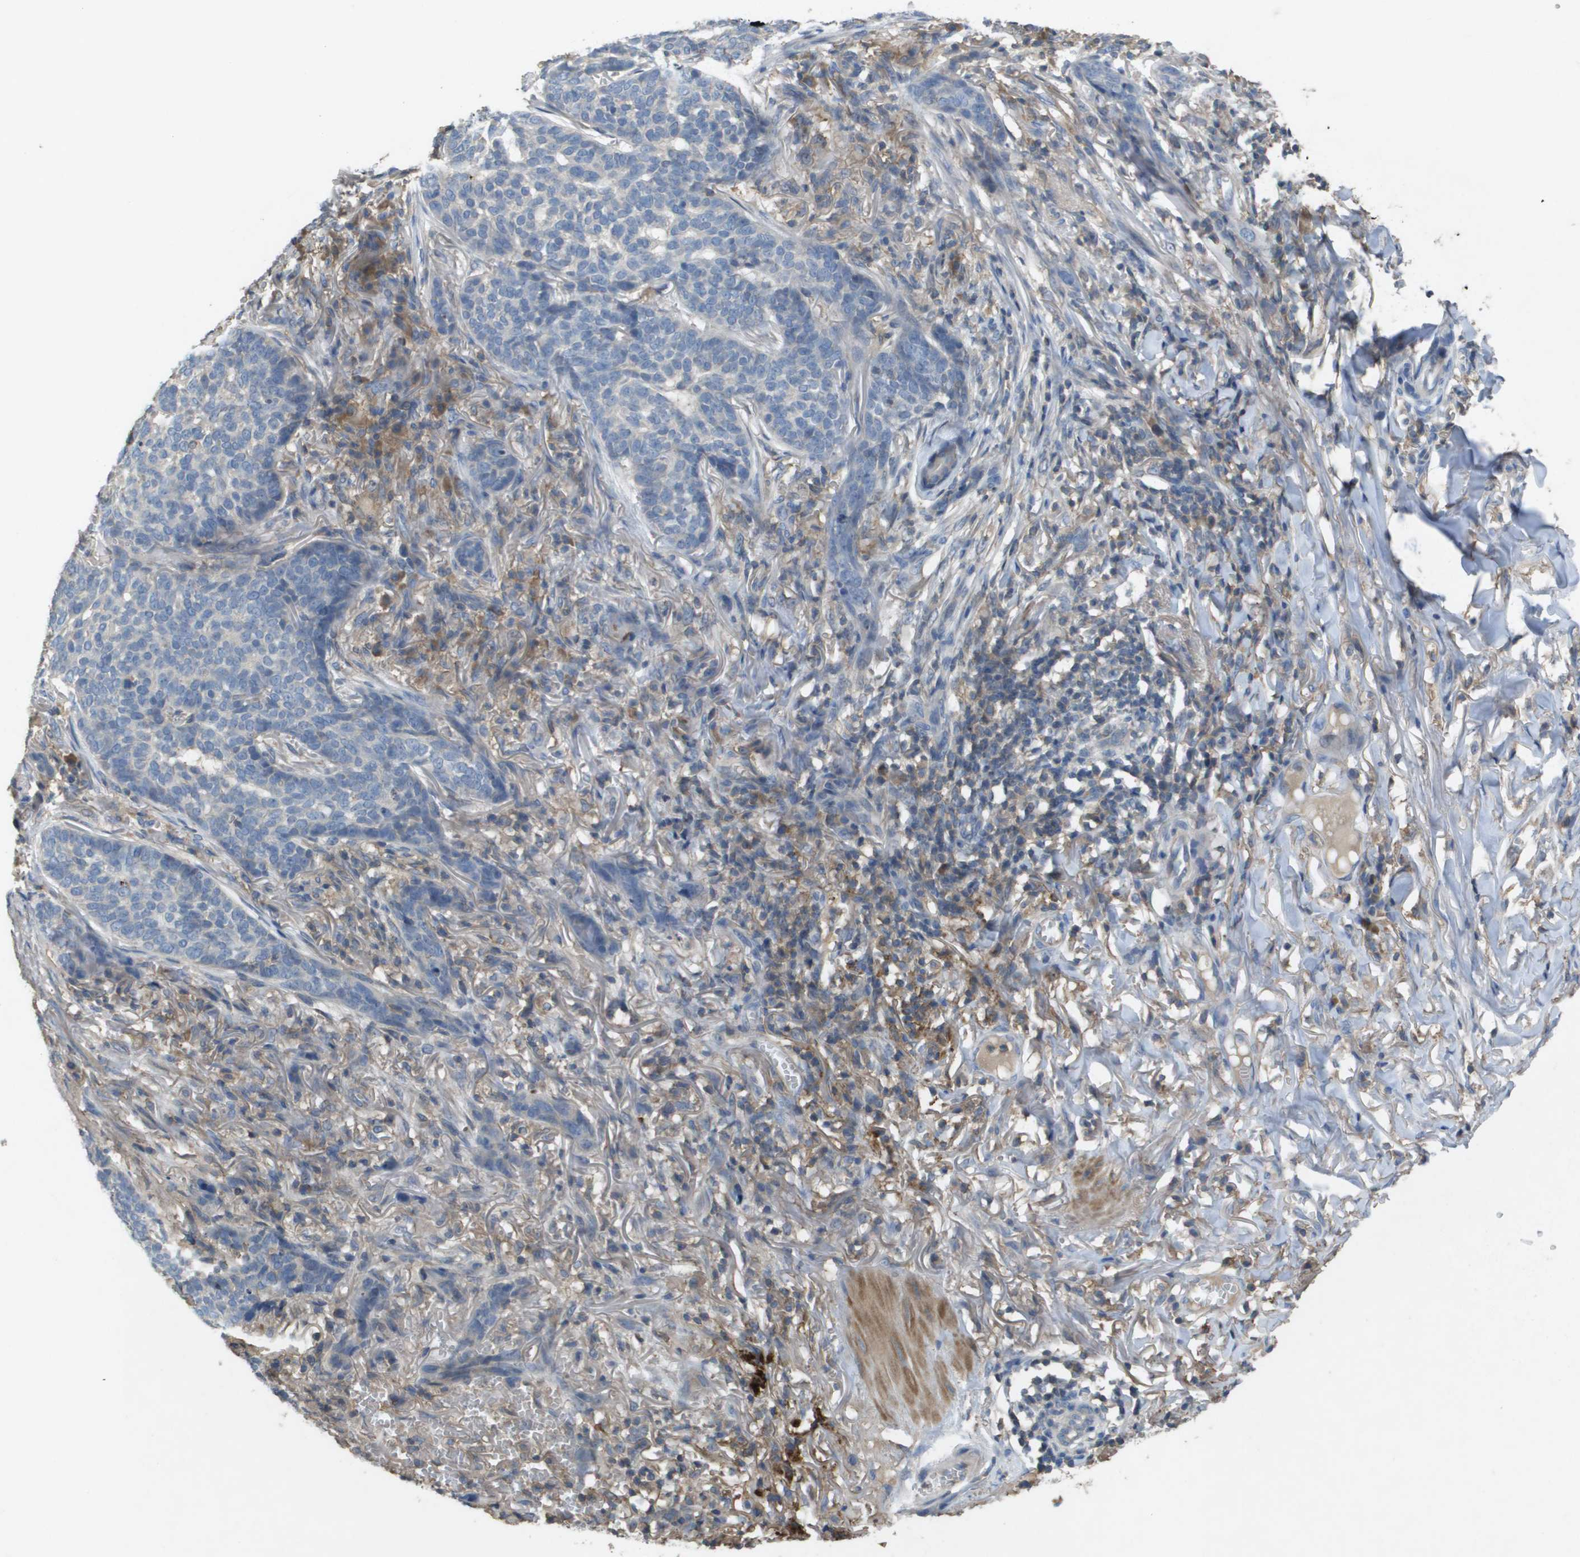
{"staining": {"intensity": "negative", "quantity": "none", "location": "none"}, "tissue": "skin cancer", "cell_type": "Tumor cells", "image_type": "cancer", "snomed": [{"axis": "morphology", "description": "Basal cell carcinoma"}, {"axis": "topography", "description": "Skin"}], "caption": "An immunohistochemistry (IHC) histopathology image of basal cell carcinoma (skin) is shown. There is no staining in tumor cells of basal cell carcinoma (skin). (IHC, brightfield microscopy, high magnification).", "gene": "CLCA4", "patient": {"sex": "male", "age": 85}}